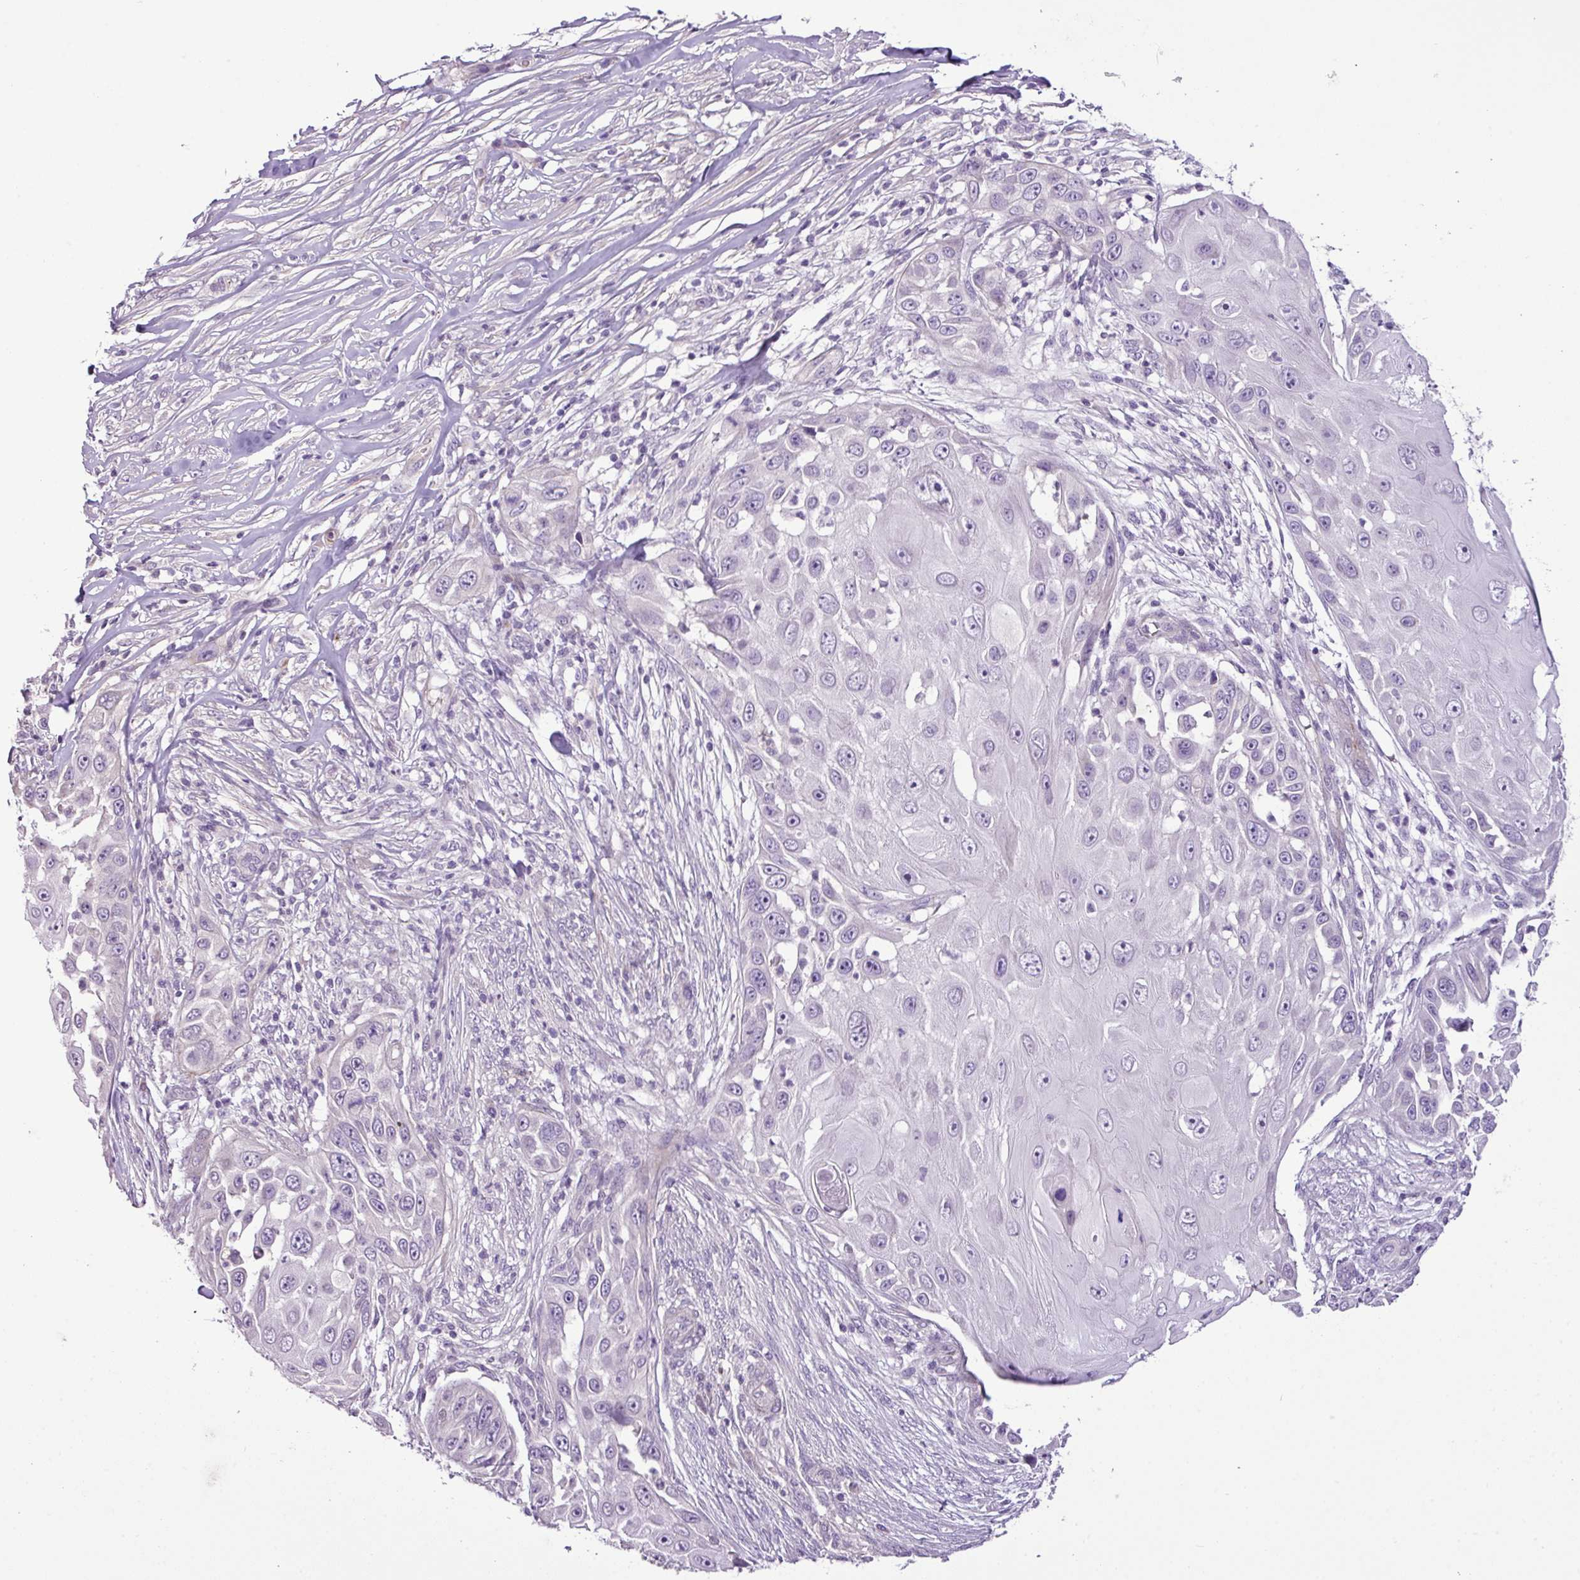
{"staining": {"intensity": "negative", "quantity": "none", "location": "none"}, "tissue": "skin cancer", "cell_type": "Tumor cells", "image_type": "cancer", "snomed": [{"axis": "morphology", "description": "Squamous cell carcinoma, NOS"}, {"axis": "topography", "description": "Skin"}], "caption": "A high-resolution image shows immunohistochemistry staining of skin cancer (squamous cell carcinoma), which demonstrates no significant positivity in tumor cells. (Stains: DAB (3,3'-diaminobenzidine) immunohistochemistry with hematoxylin counter stain, Microscopy: brightfield microscopy at high magnification).", "gene": "DNAJB13", "patient": {"sex": "female", "age": 44}}